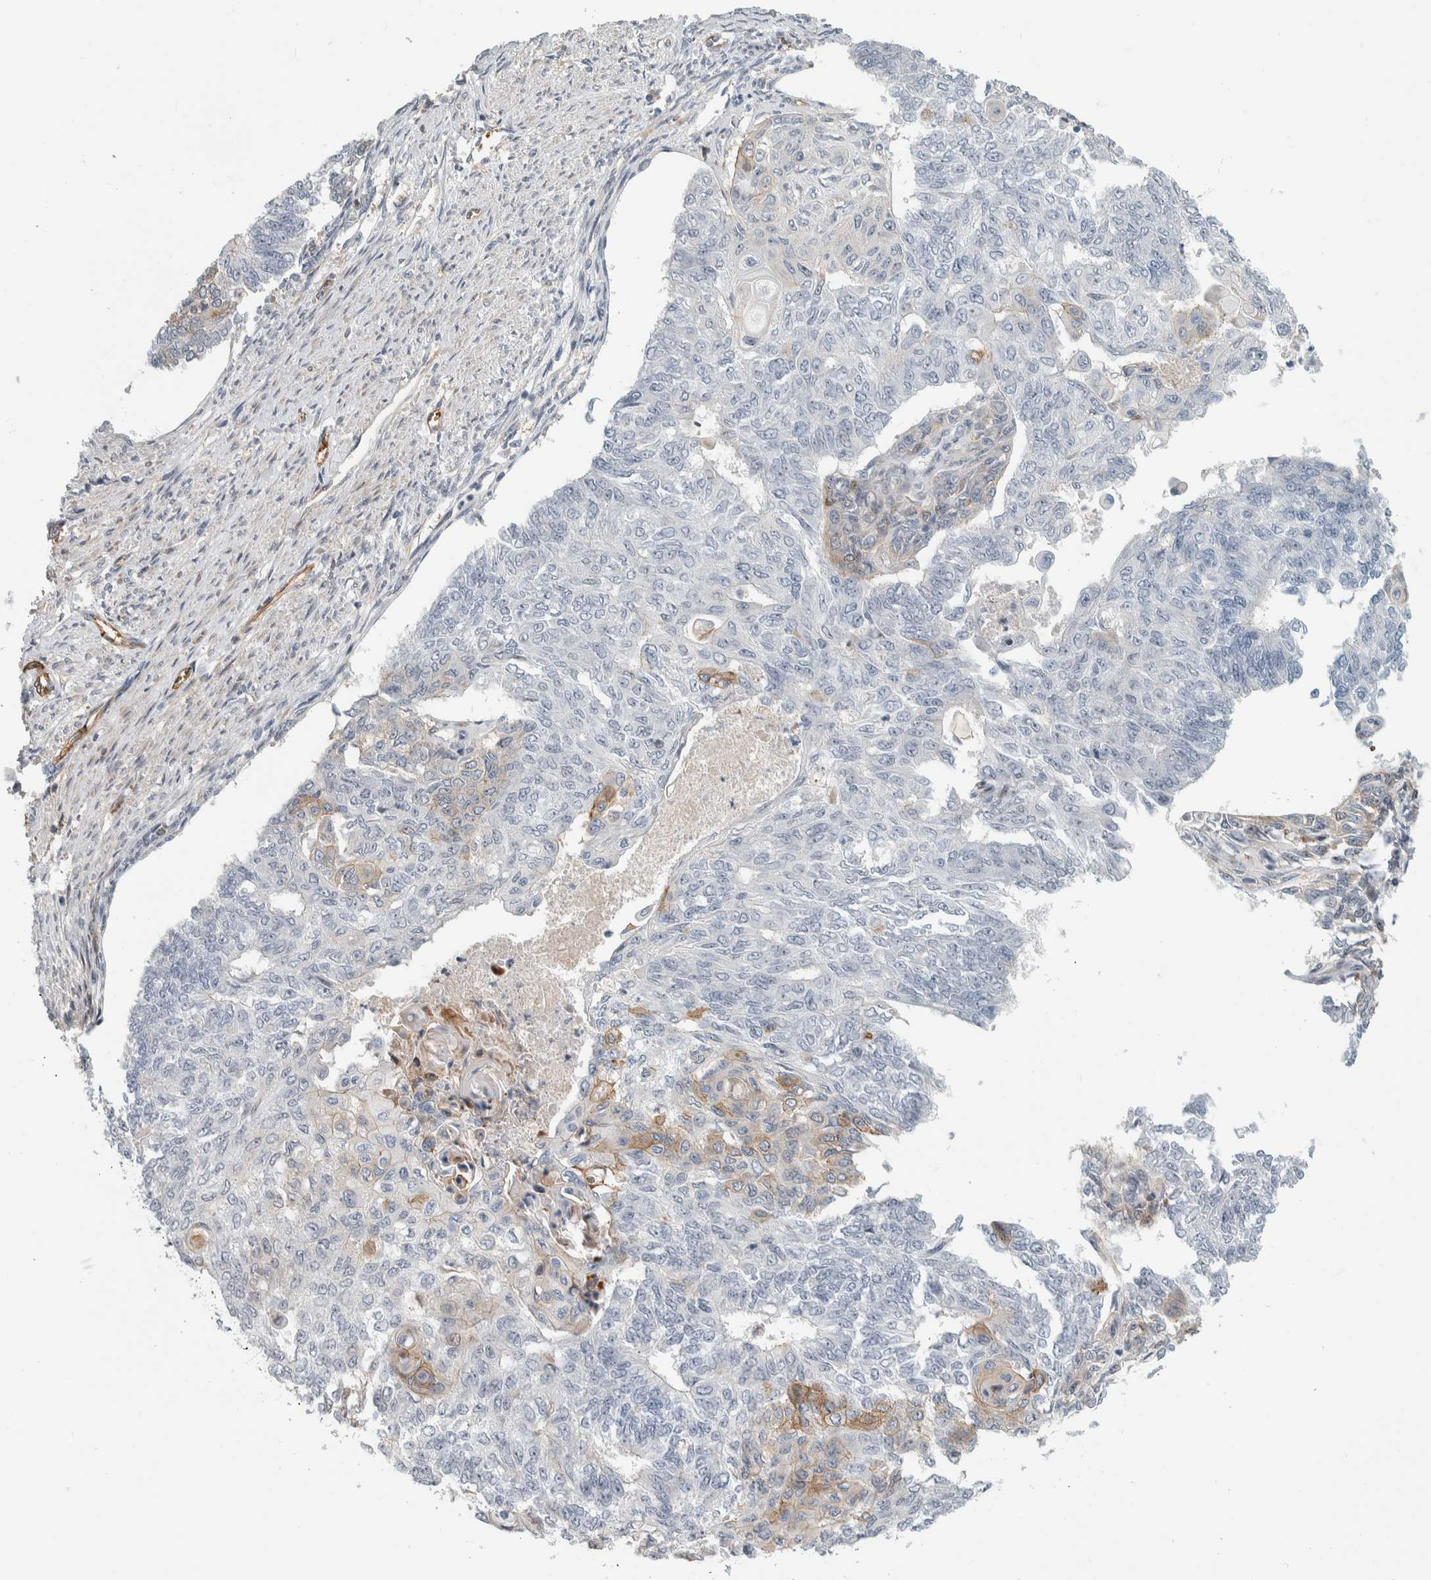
{"staining": {"intensity": "negative", "quantity": "none", "location": "none"}, "tissue": "endometrial cancer", "cell_type": "Tumor cells", "image_type": "cancer", "snomed": [{"axis": "morphology", "description": "Adenocarcinoma, NOS"}, {"axis": "topography", "description": "Endometrium"}], "caption": "Immunohistochemistry (IHC) histopathology image of neoplastic tissue: human adenocarcinoma (endometrial) stained with DAB displays no significant protein staining in tumor cells.", "gene": "MSL1", "patient": {"sex": "female", "age": 32}}